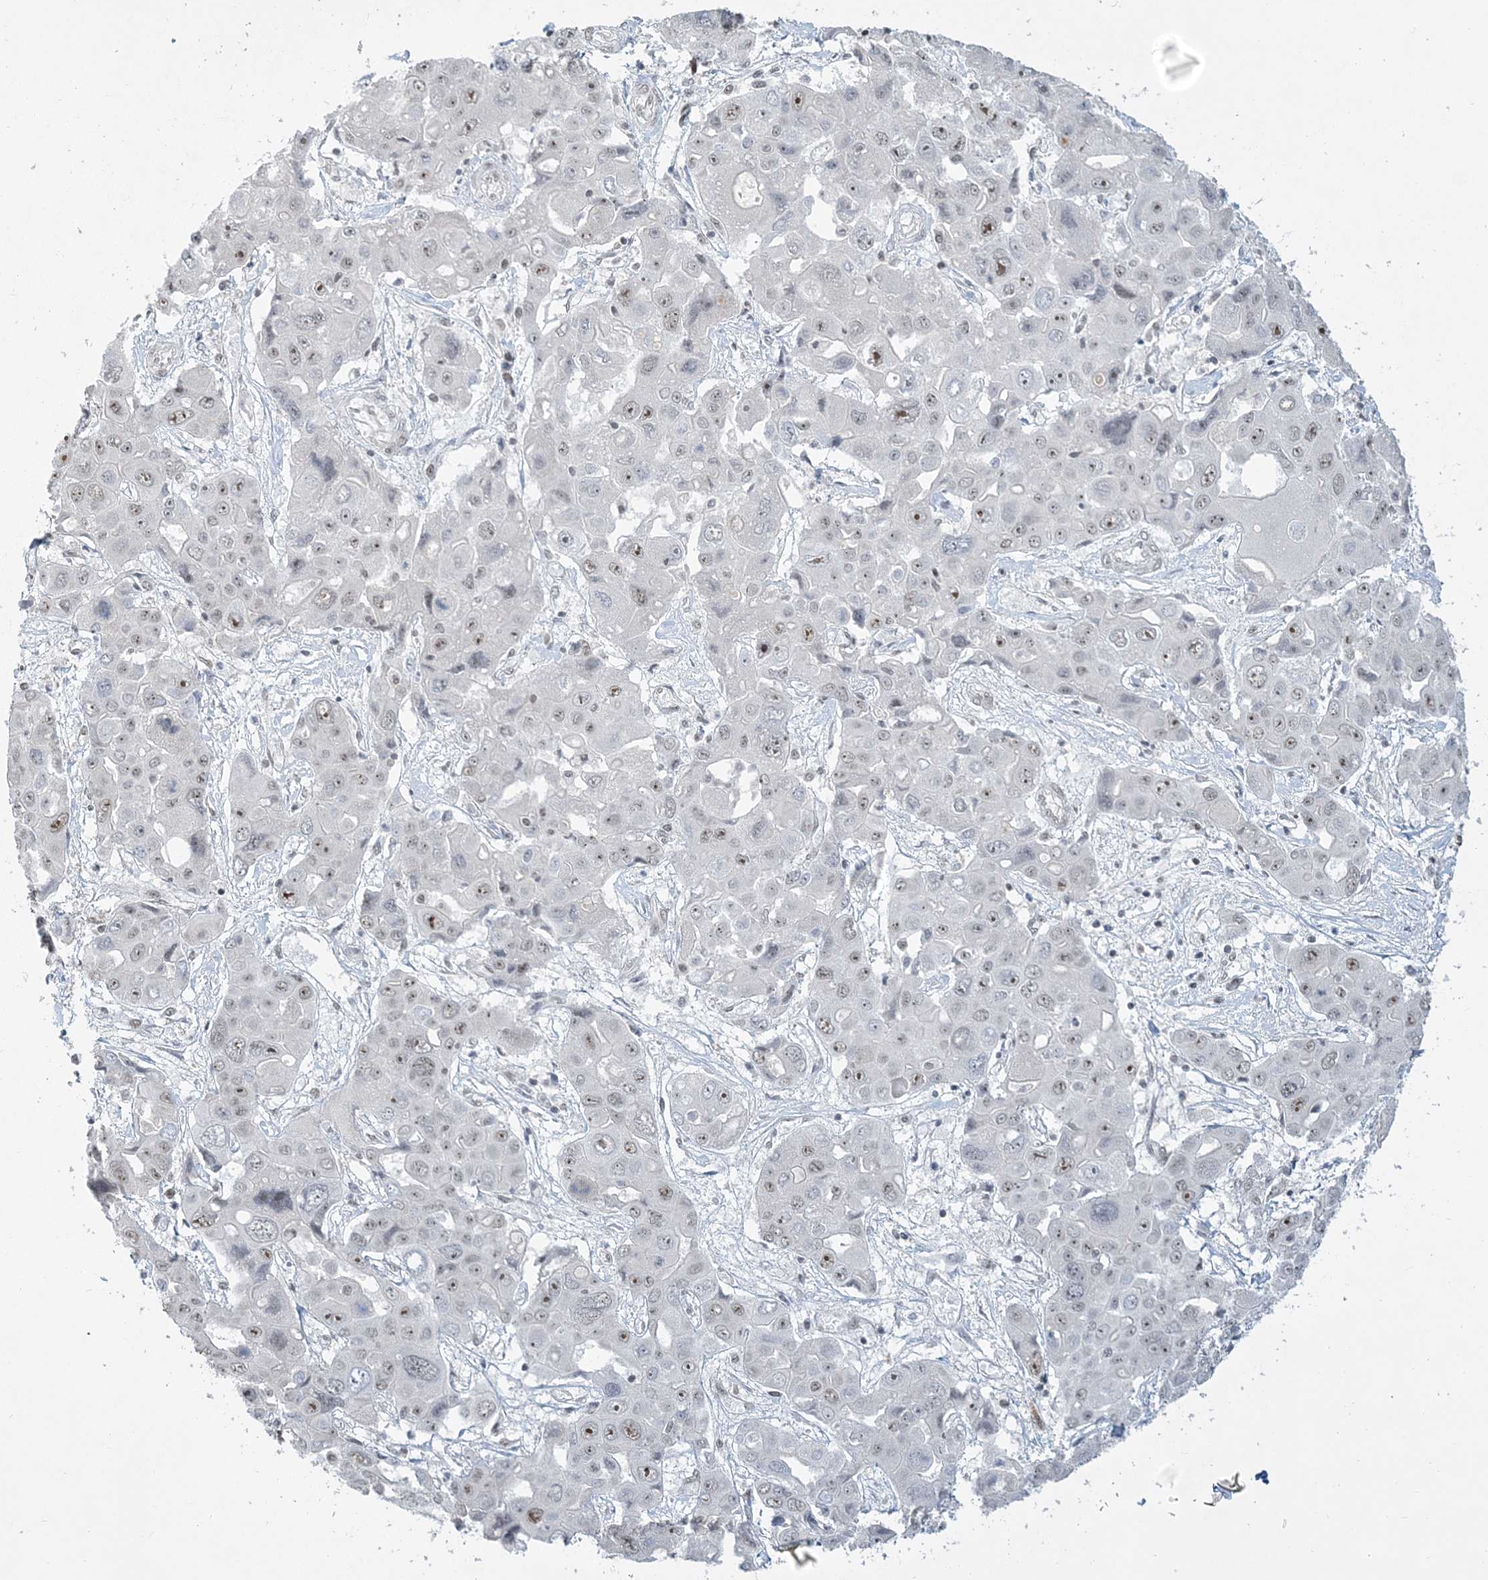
{"staining": {"intensity": "moderate", "quantity": "<25%", "location": "nuclear"}, "tissue": "liver cancer", "cell_type": "Tumor cells", "image_type": "cancer", "snomed": [{"axis": "morphology", "description": "Cholangiocarcinoma"}, {"axis": "topography", "description": "Liver"}], "caption": "Liver cholangiocarcinoma tissue exhibits moderate nuclear staining in approximately <25% of tumor cells, visualized by immunohistochemistry.", "gene": "PLRG1", "patient": {"sex": "male", "age": 67}}